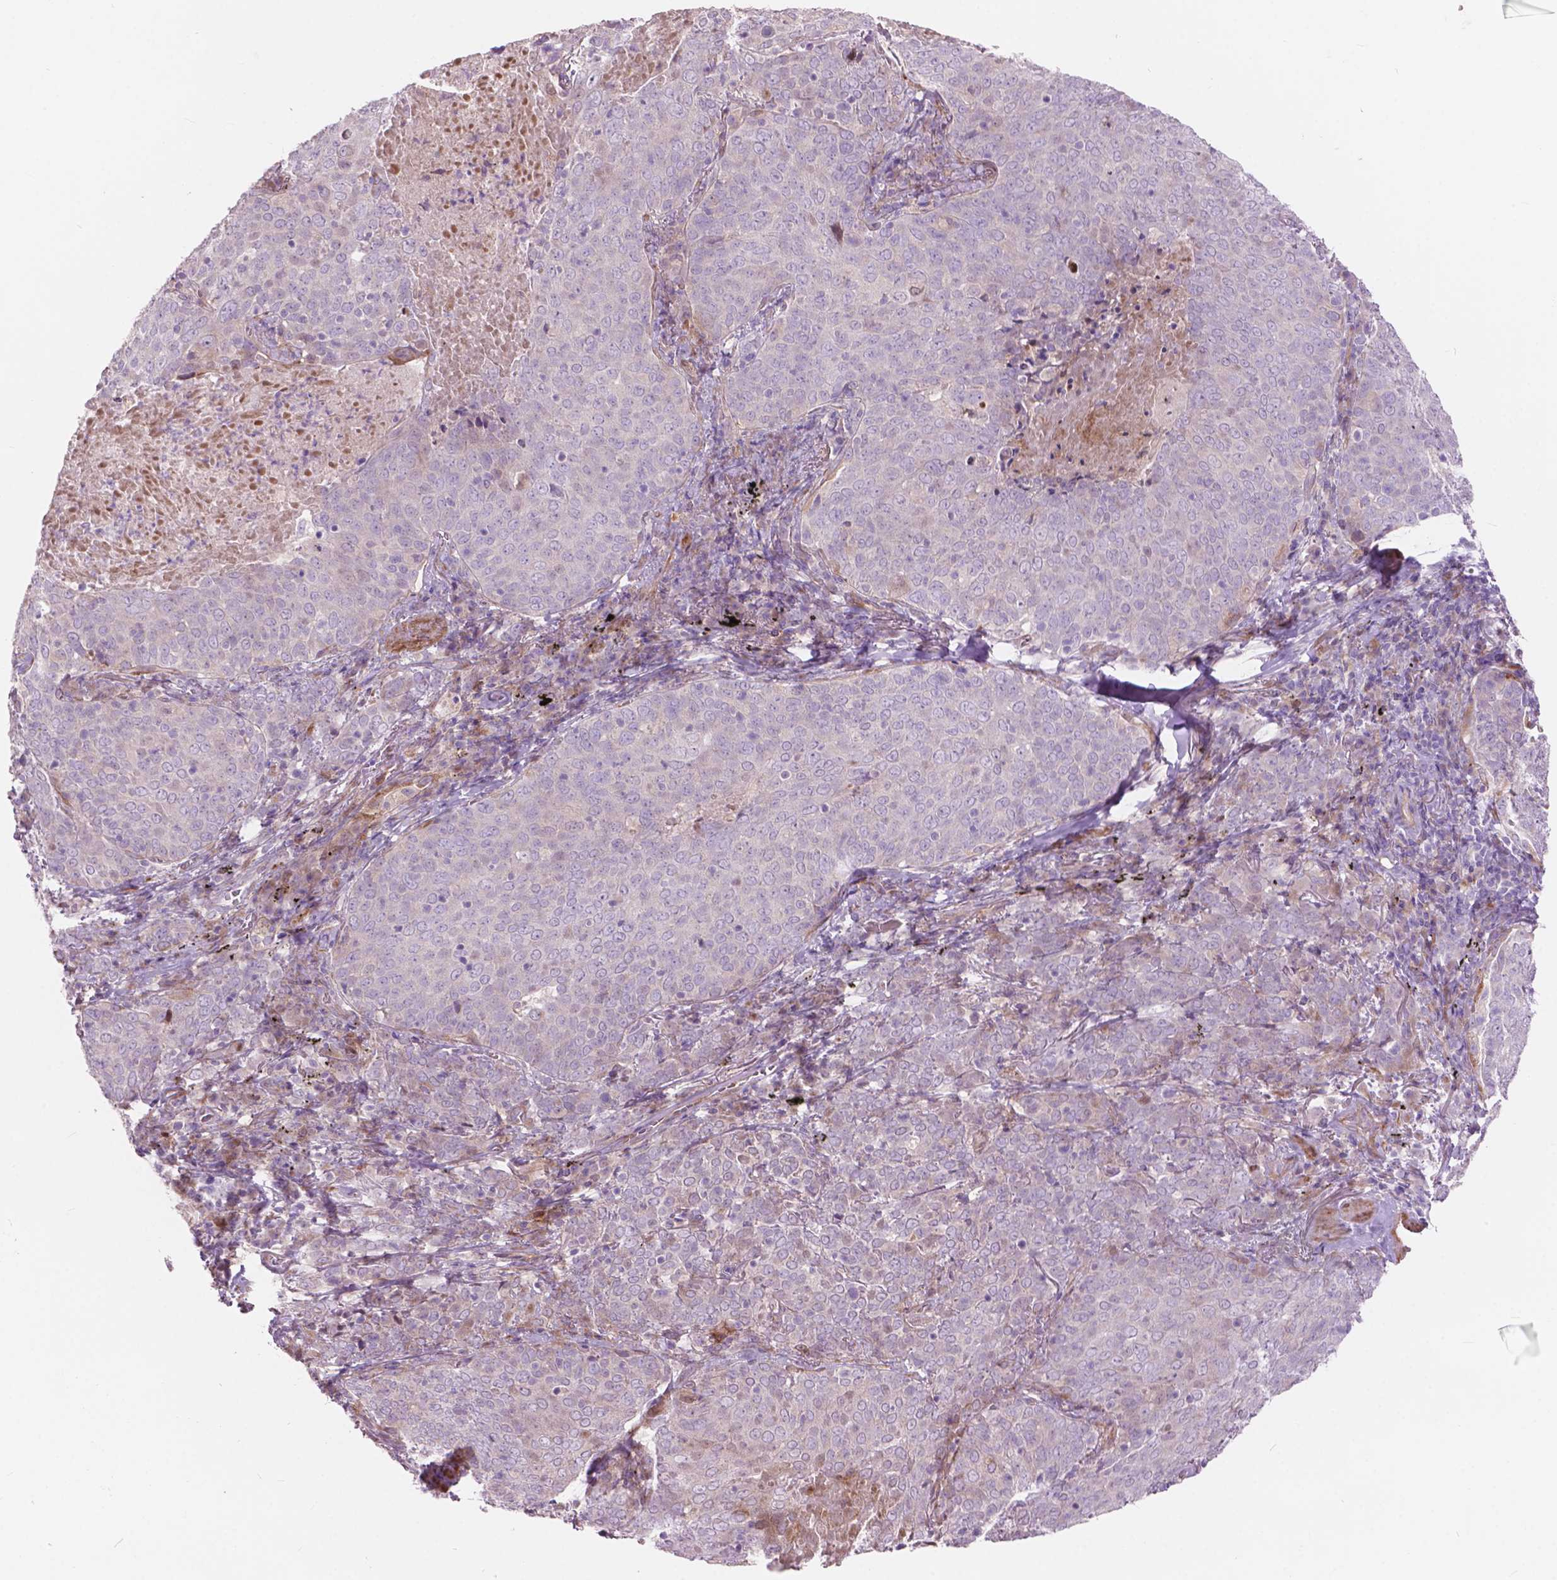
{"staining": {"intensity": "negative", "quantity": "none", "location": "none"}, "tissue": "lung cancer", "cell_type": "Tumor cells", "image_type": "cancer", "snomed": [{"axis": "morphology", "description": "Squamous cell carcinoma, NOS"}, {"axis": "topography", "description": "Lung"}], "caption": "DAB immunohistochemical staining of lung squamous cell carcinoma demonstrates no significant staining in tumor cells.", "gene": "MORN1", "patient": {"sex": "male", "age": 82}}